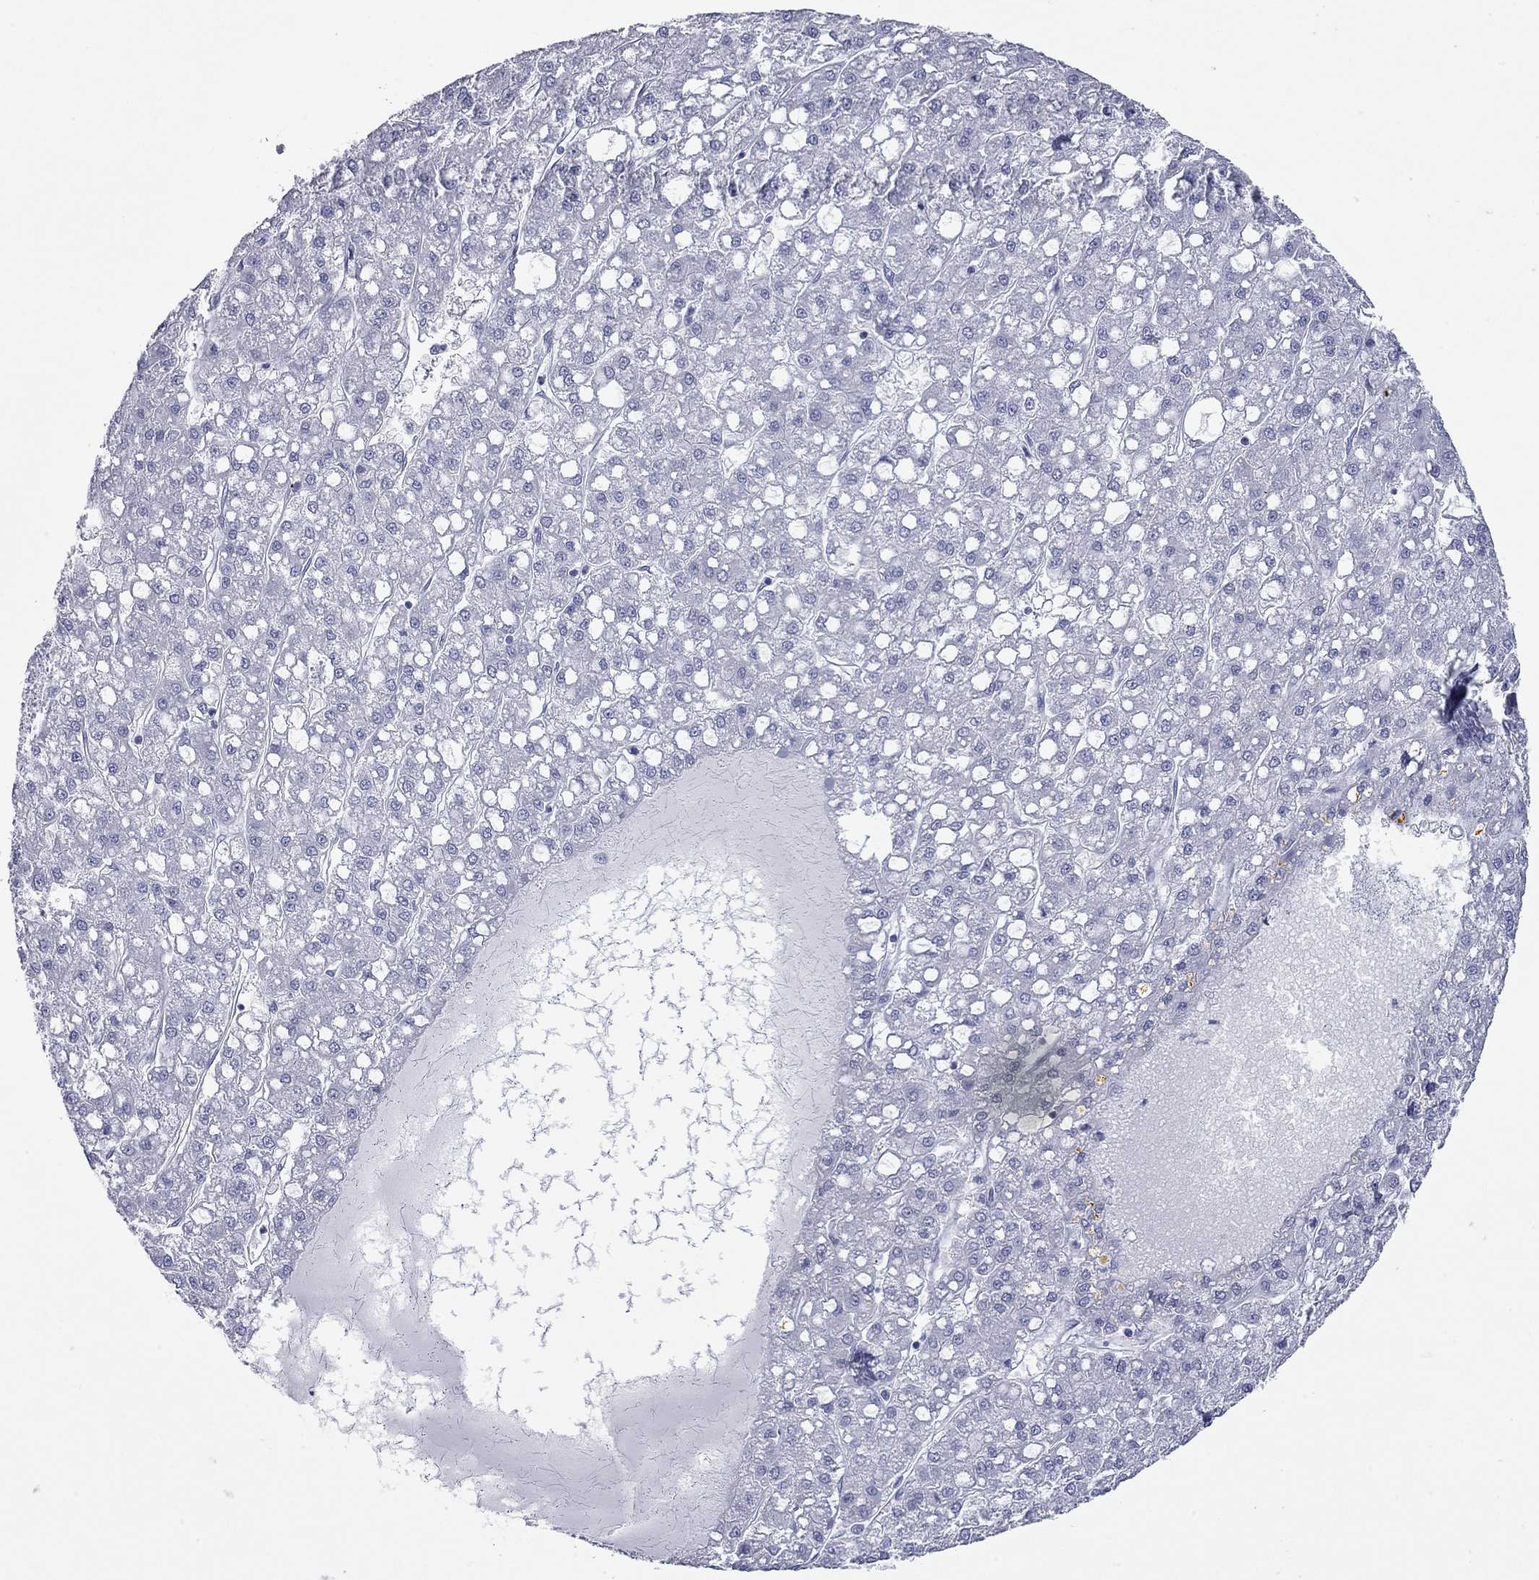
{"staining": {"intensity": "negative", "quantity": "none", "location": "none"}, "tissue": "liver cancer", "cell_type": "Tumor cells", "image_type": "cancer", "snomed": [{"axis": "morphology", "description": "Carcinoma, Hepatocellular, NOS"}, {"axis": "topography", "description": "Liver"}], "caption": "An image of liver cancer (hepatocellular carcinoma) stained for a protein exhibits no brown staining in tumor cells.", "gene": "ACTL7B", "patient": {"sex": "male", "age": 67}}